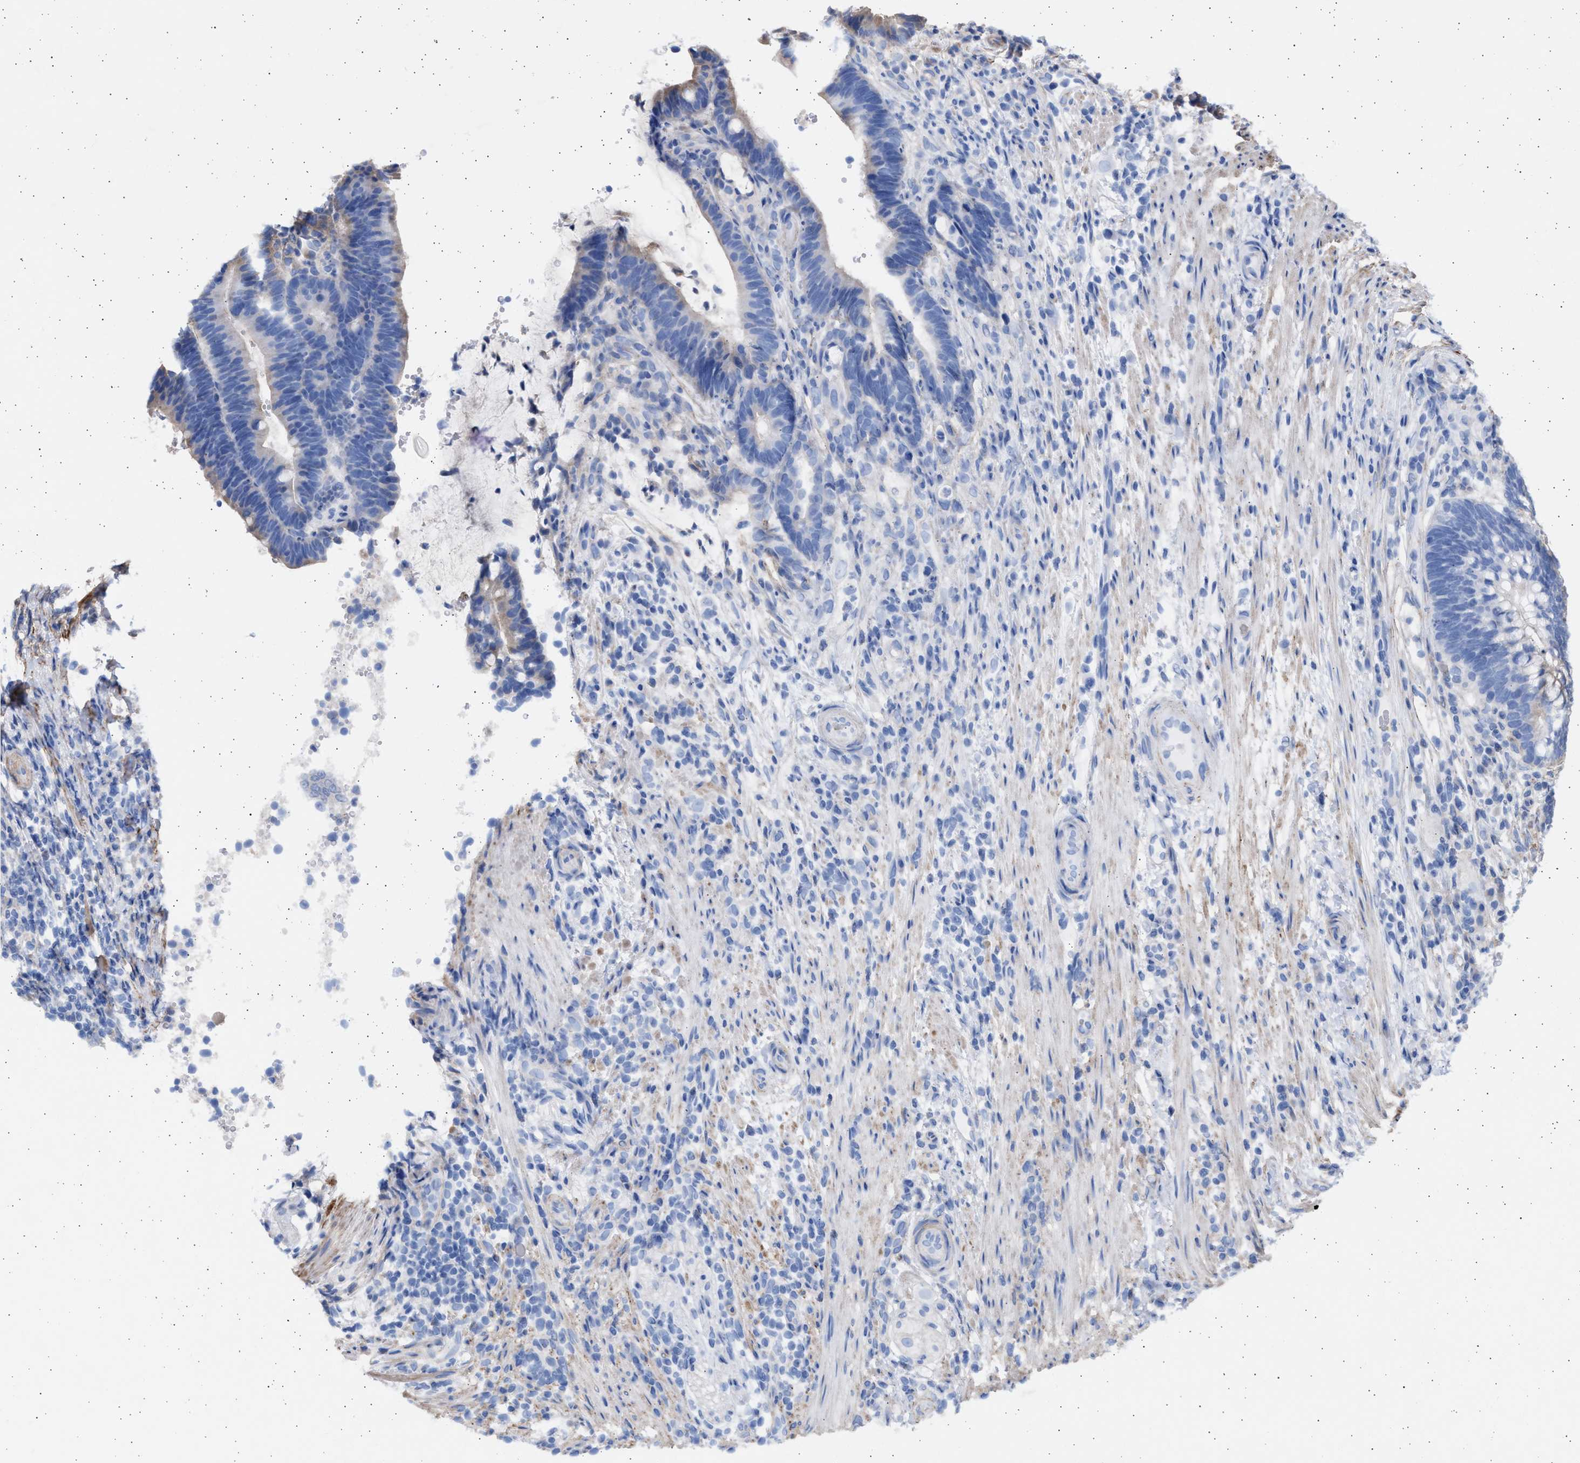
{"staining": {"intensity": "negative", "quantity": "none", "location": "none"}, "tissue": "colorectal cancer", "cell_type": "Tumor cells", "image_type": "cancer", "snomed": [{"axis": "morphology", "description": "Adenocarcinoma, NOS"}, {"axis": "topography", "description": "Colon"}], "caption": "This is an immunohistochemistry (IHC) image of colorectal adenocarcinoma. There is no positivity in tumor cells.", "gene": "NBR1", "patient": {"sex": "female", "age": 66}}